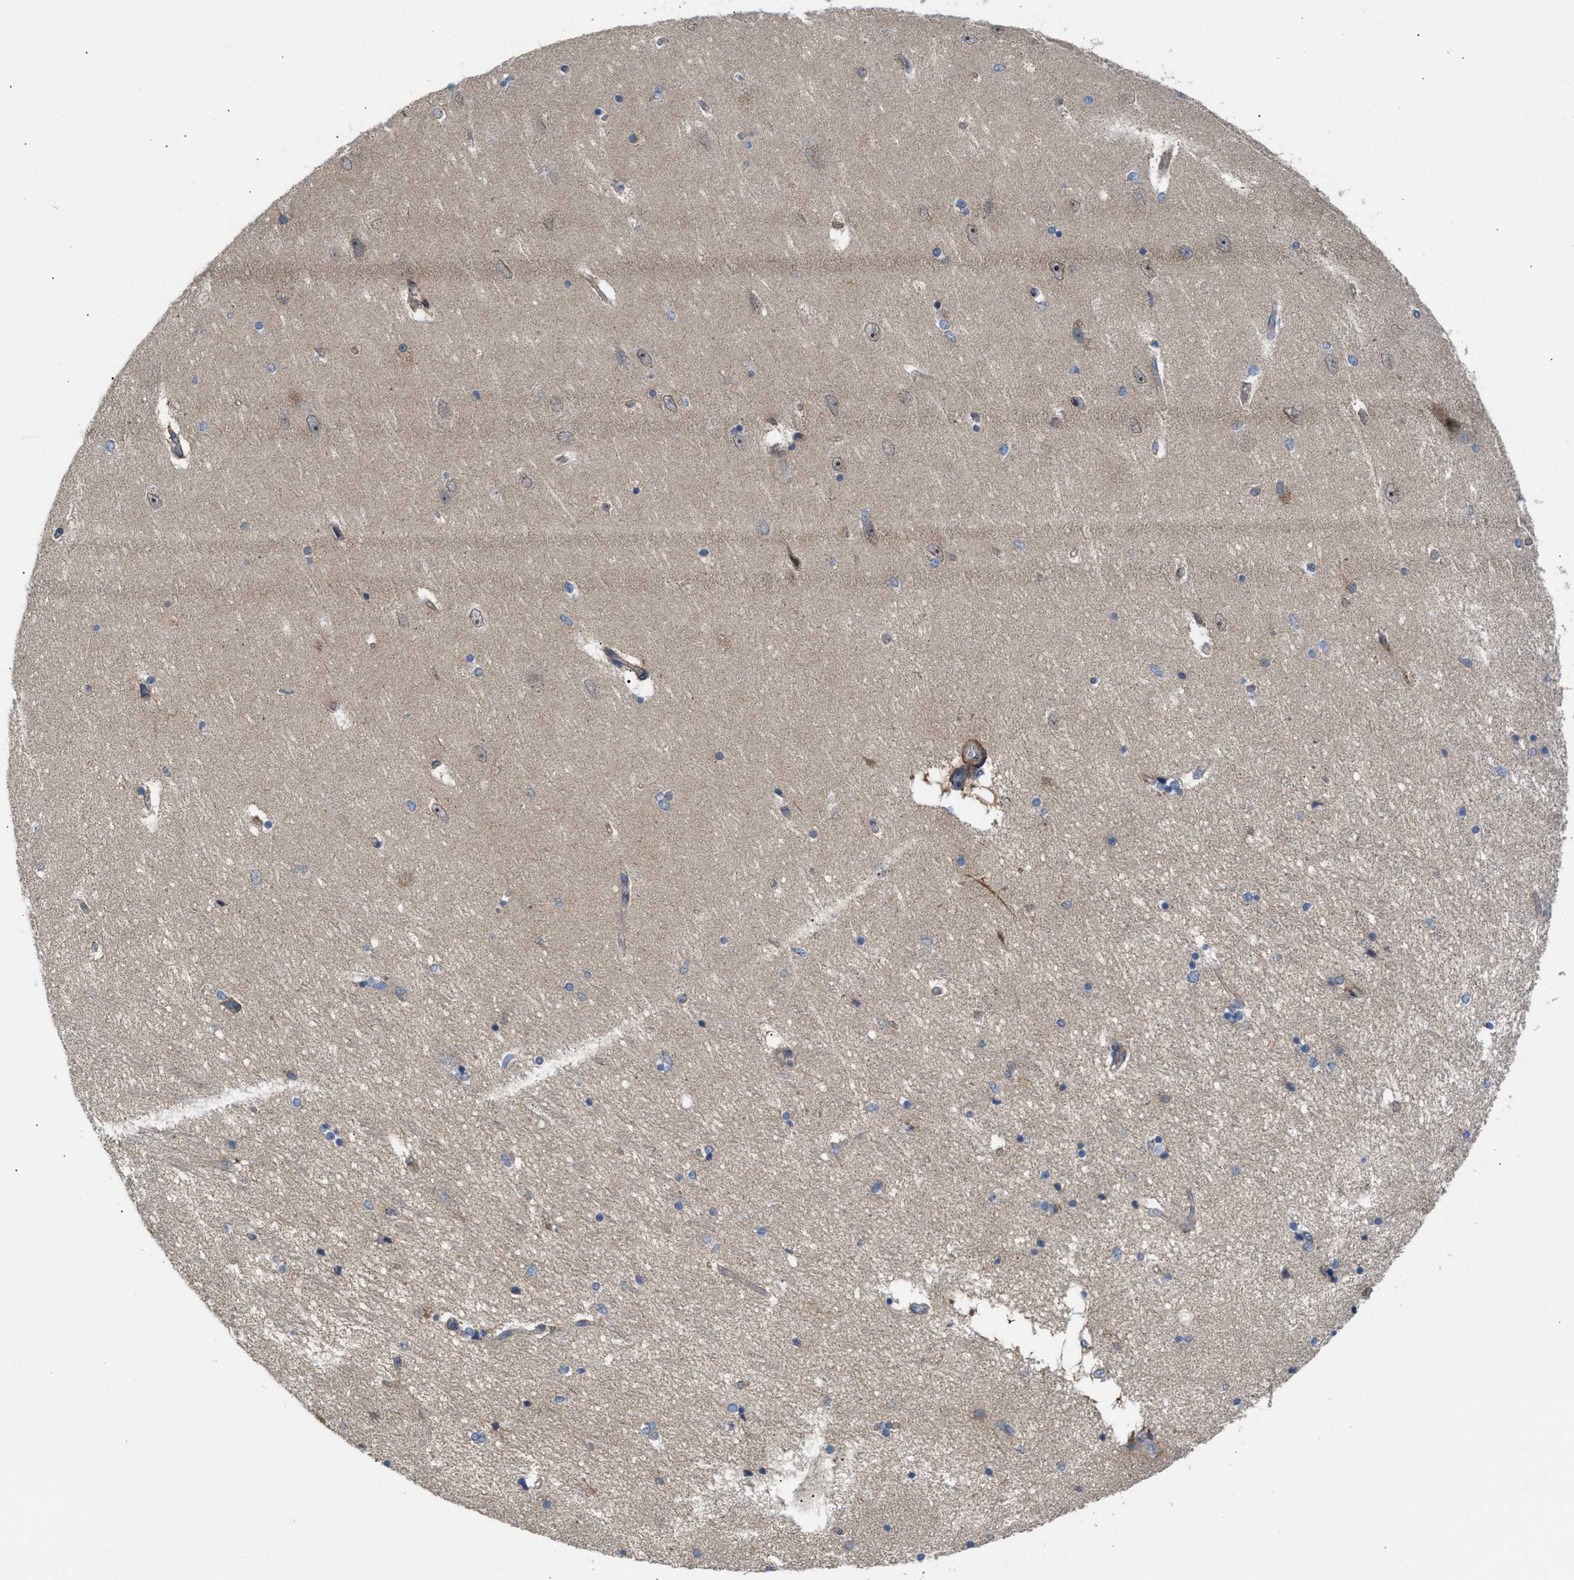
{"staining": {"intensity": "weak", "quantity": "<25%", "location": "cytoplasmic/membranous"}, "tissue": "hippocampus", "cell_type": "Glial cells", "image_type": "normal", "snomed": [{"axis": "morphology", "description": "Normal tissue, NOS"}, {"axis": "topography", "description": "Hippocampus"}], "caption": "A micrograph of hippocampus stained for a protein demonstrates no brown staining in glial cells.", "gene": "CYB5D1", "patient": {"sex": "female", "age": 54}}